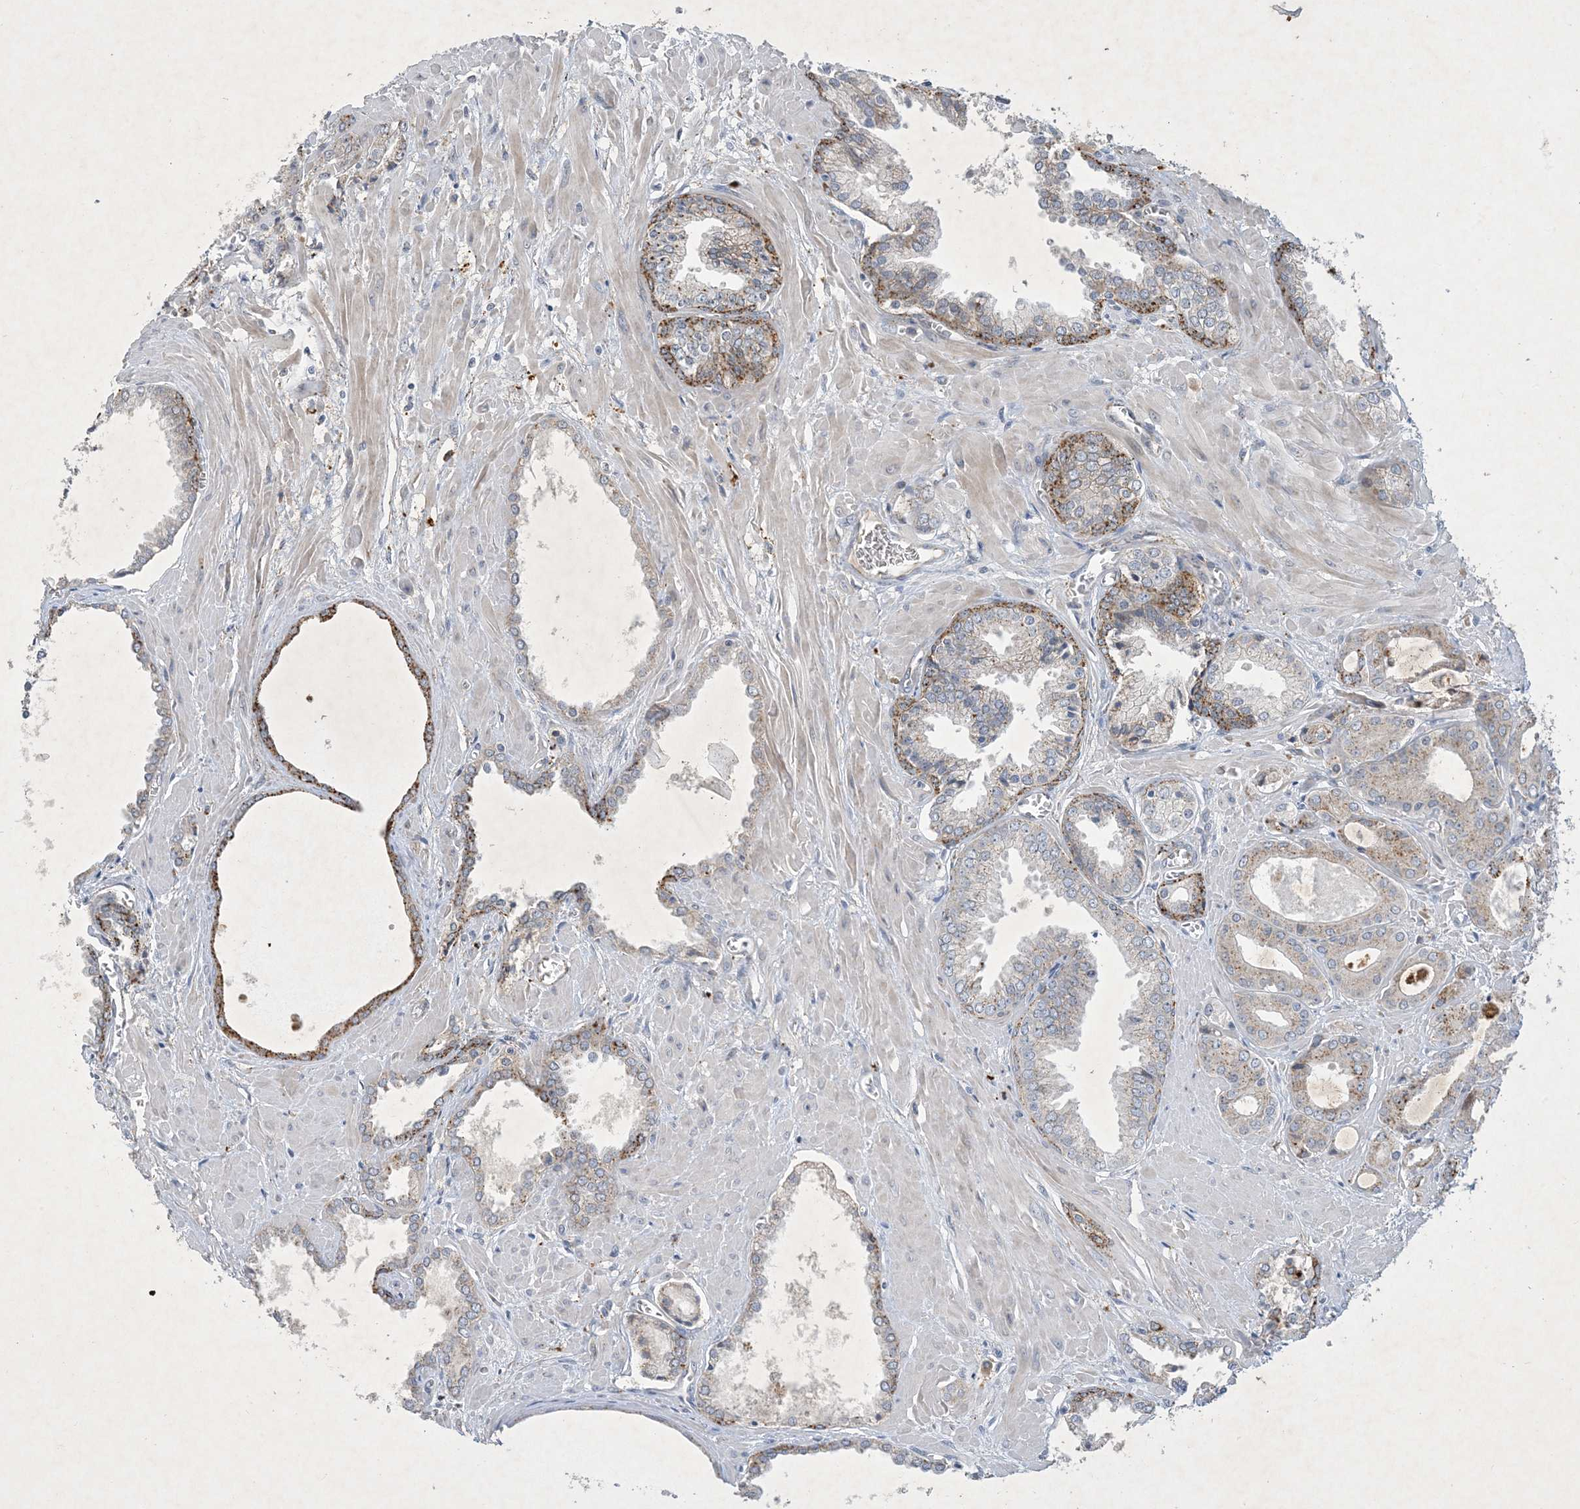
{"staining": {"intensity": "weak", "quantity": "<25%", "location": "cytoplasmic/membranous"}, "tissue": "prostate cancer", "cell_type": "Tumor cells", "image_type": "cancer", "snomed": [{"axis": "morphology", "description": "Adenocarcinoma, Low grade"}, {"axis": "topography", "description": "Prostate"}], "caption": "A high-resolution micrograph shows immunohistochemistry staining of prostate cancer, which reveals no significant staining in tumor cells.", "gene": "MRPS18A", "patient": {"sex": "male", "age": 67}}